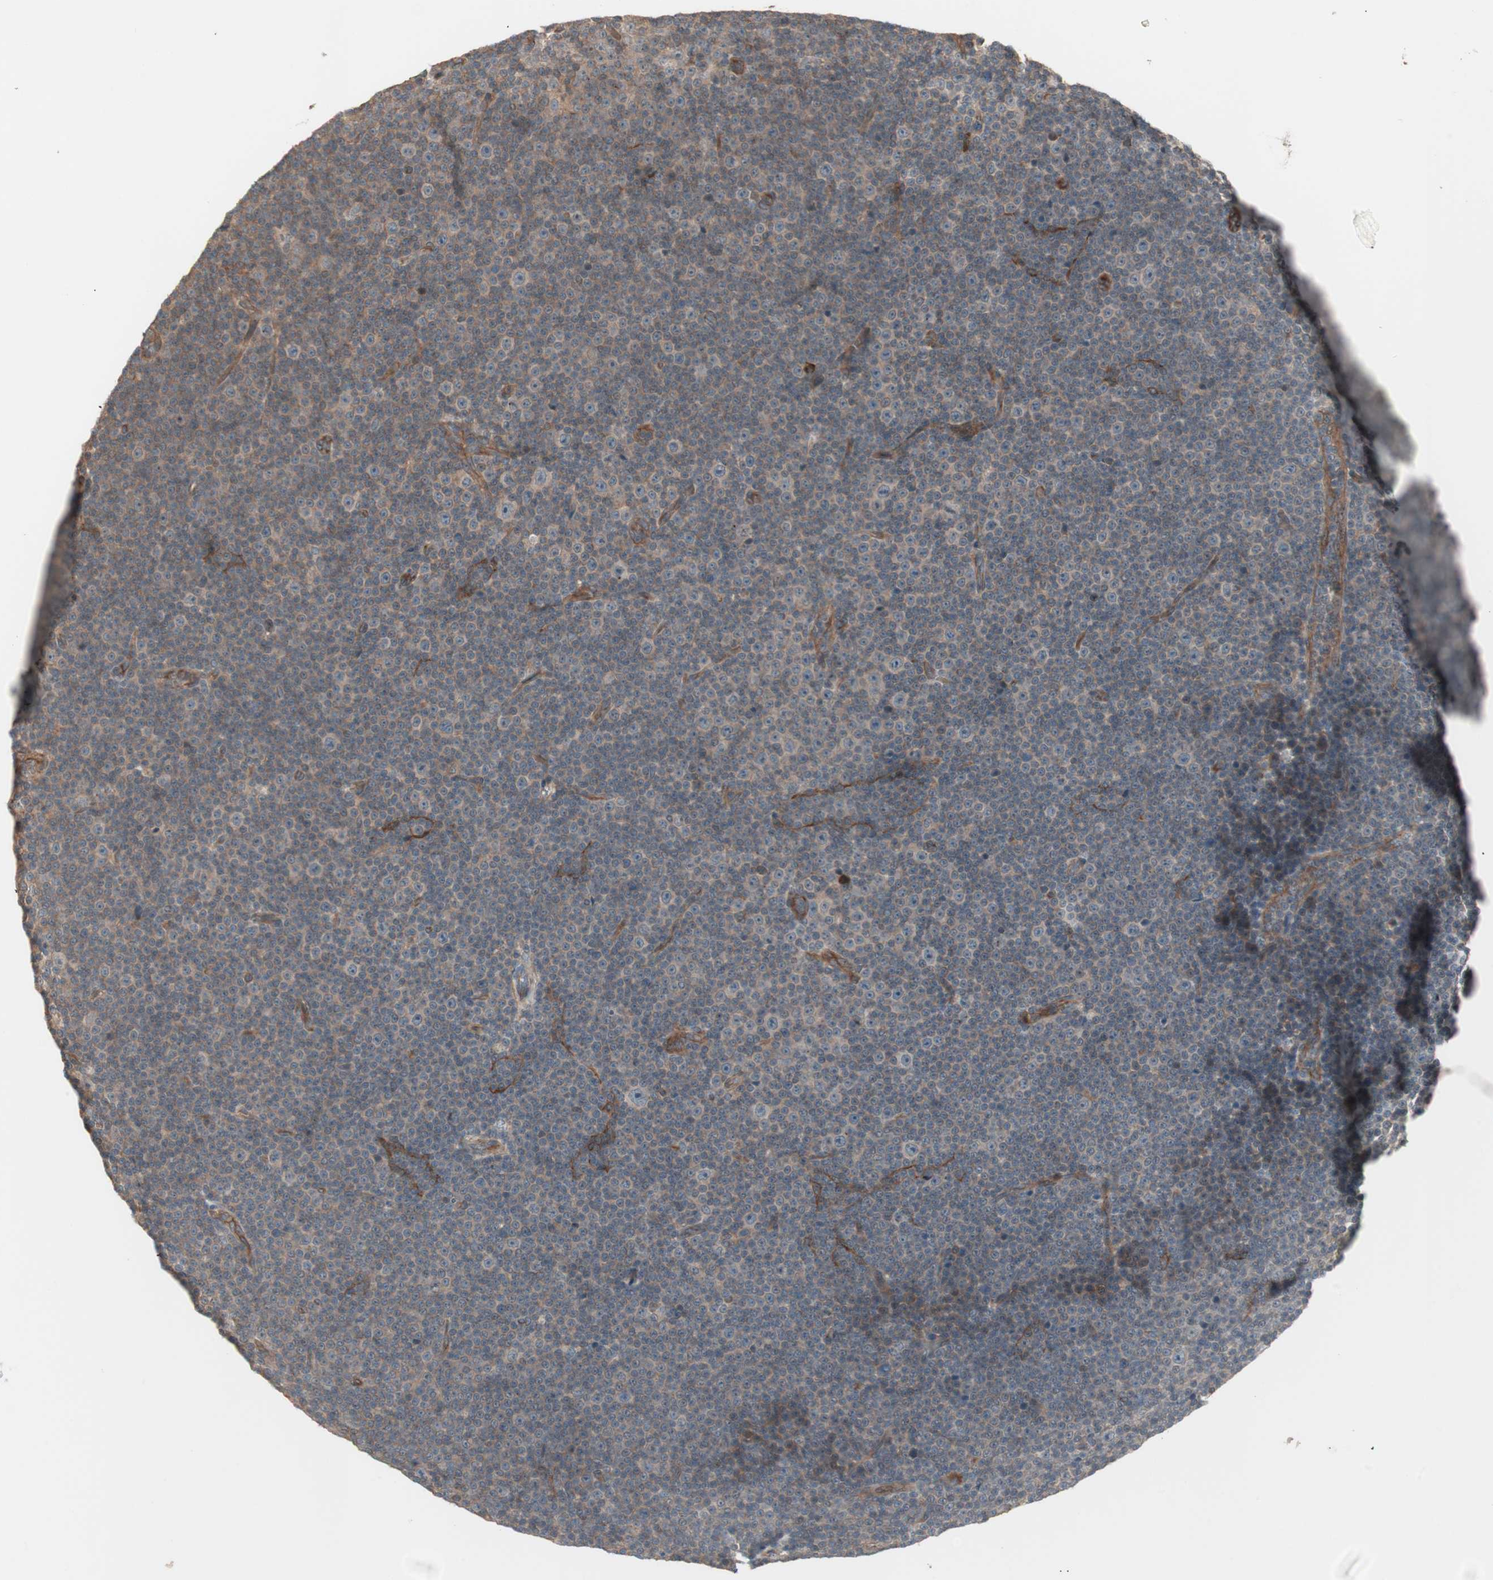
{"staining": {"intensity": "weak", "quantity": "<25%", "location": "cytoplasmic/membranous"}, "tissue": "lymphoma", "cell_type": "Tumor cells", "image_type": "cancer", "snomed": [{"axis": "morphology", "description": "Malignant lymphoma, non-Hodgkin's type, Low grade"}, {"axis": "topography", "description": "Lymph node"}], "caption": "Immunohistochemical staining of lymphoma displays no significant staining in tumor cells.", "gene": "TFPI", "patient": {"sex": "female", "age": 67}}